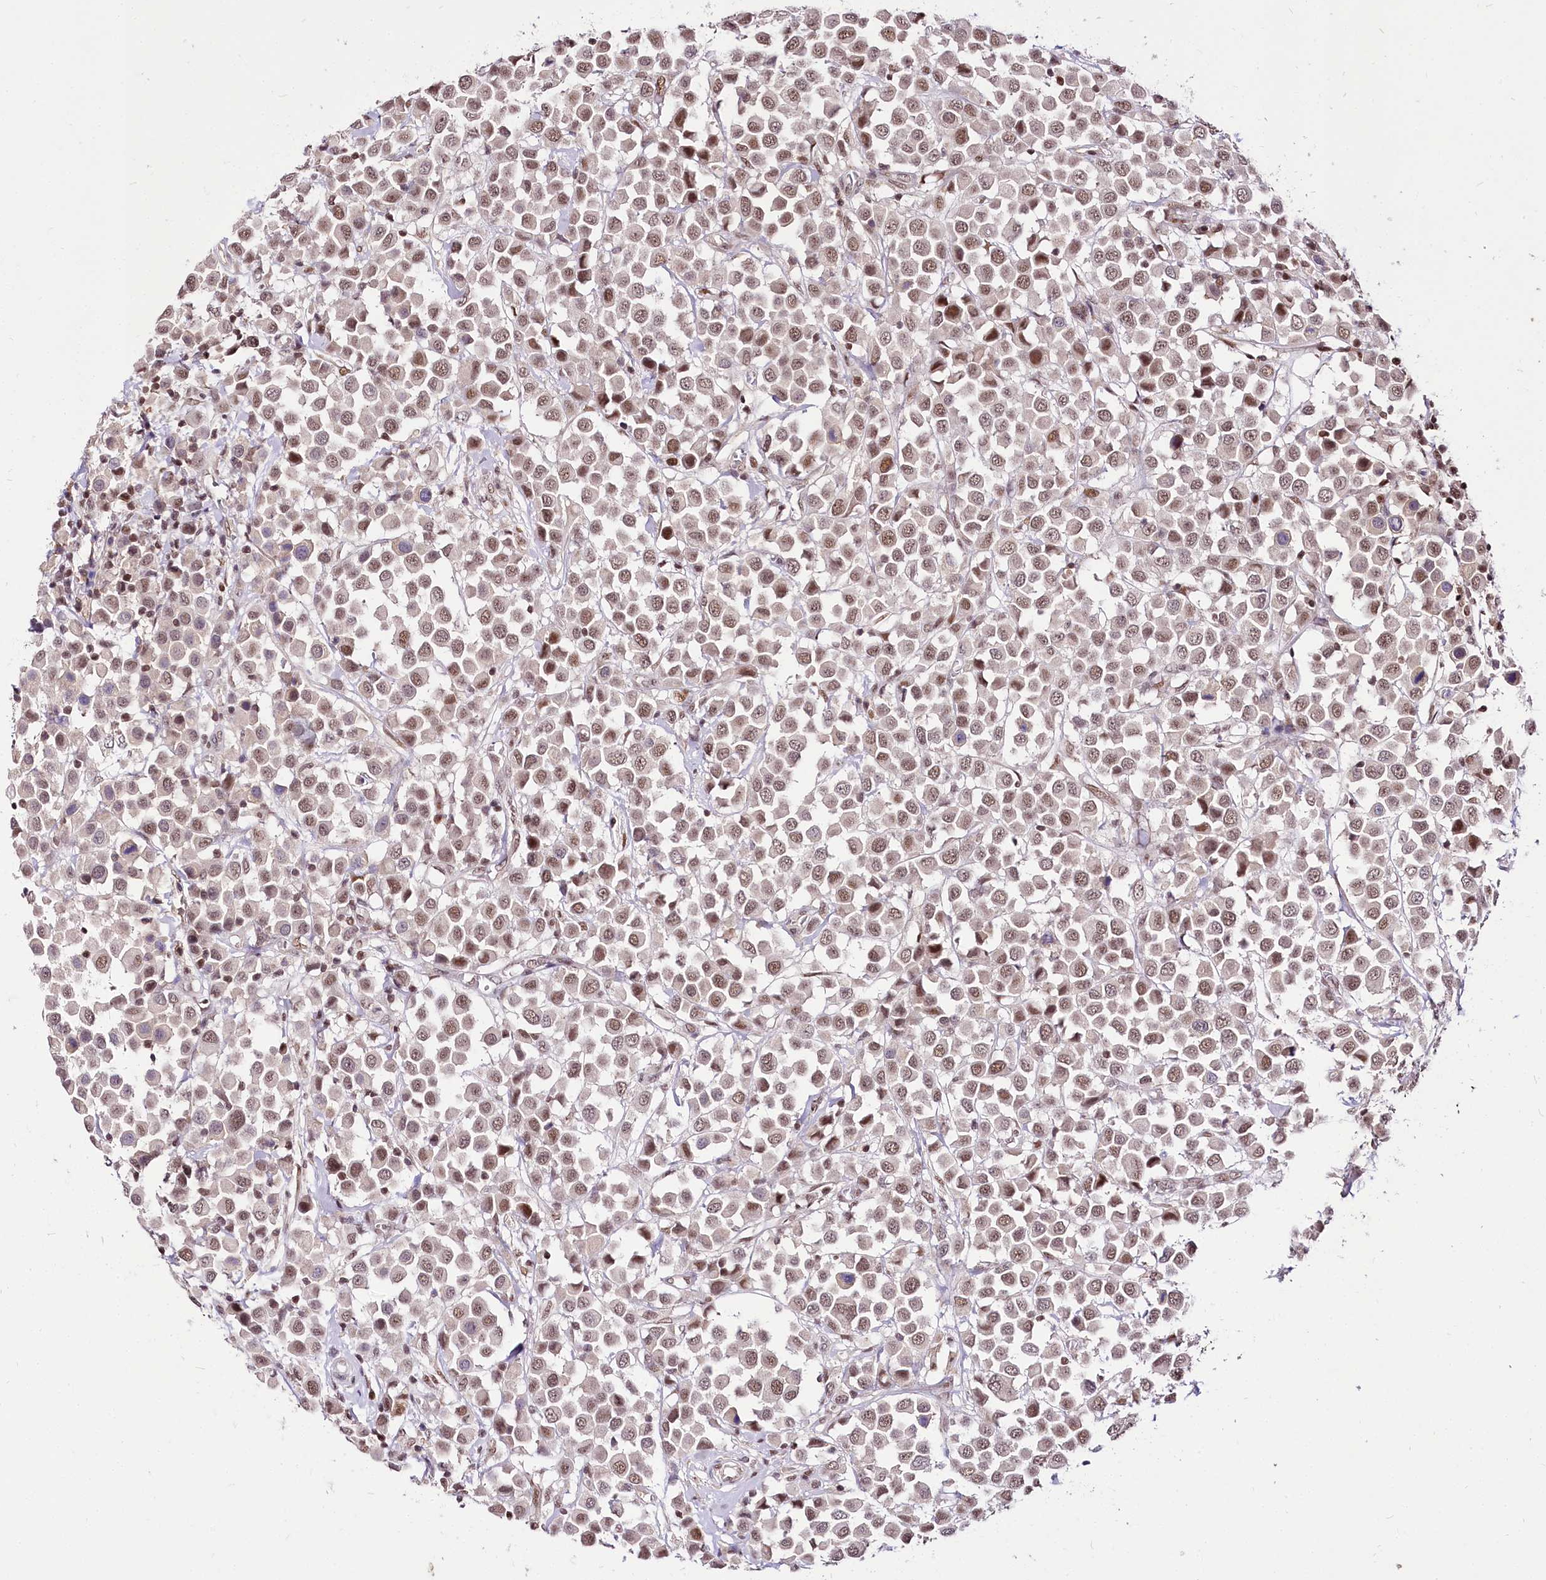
{"staining": {"intensity": "weak", "quantity": ">75%", "location": "nuclear"}, "tissue": "breast cancer", "cell_type": "Tumor cells", "image_type": "cancer", "snomed": [{"axis": "morphology", "description": "Duct carcinoma"}, {"axis": "topography", "description": "Breast"}], "caption": "Immunohistochemical staining of breast infiltrating ductal carcinoma exhibits weak nuclear protein staining in about >75% of tumor cells.", "gene": "POLA2", "patient": {"sex": "female", "age": 61}}